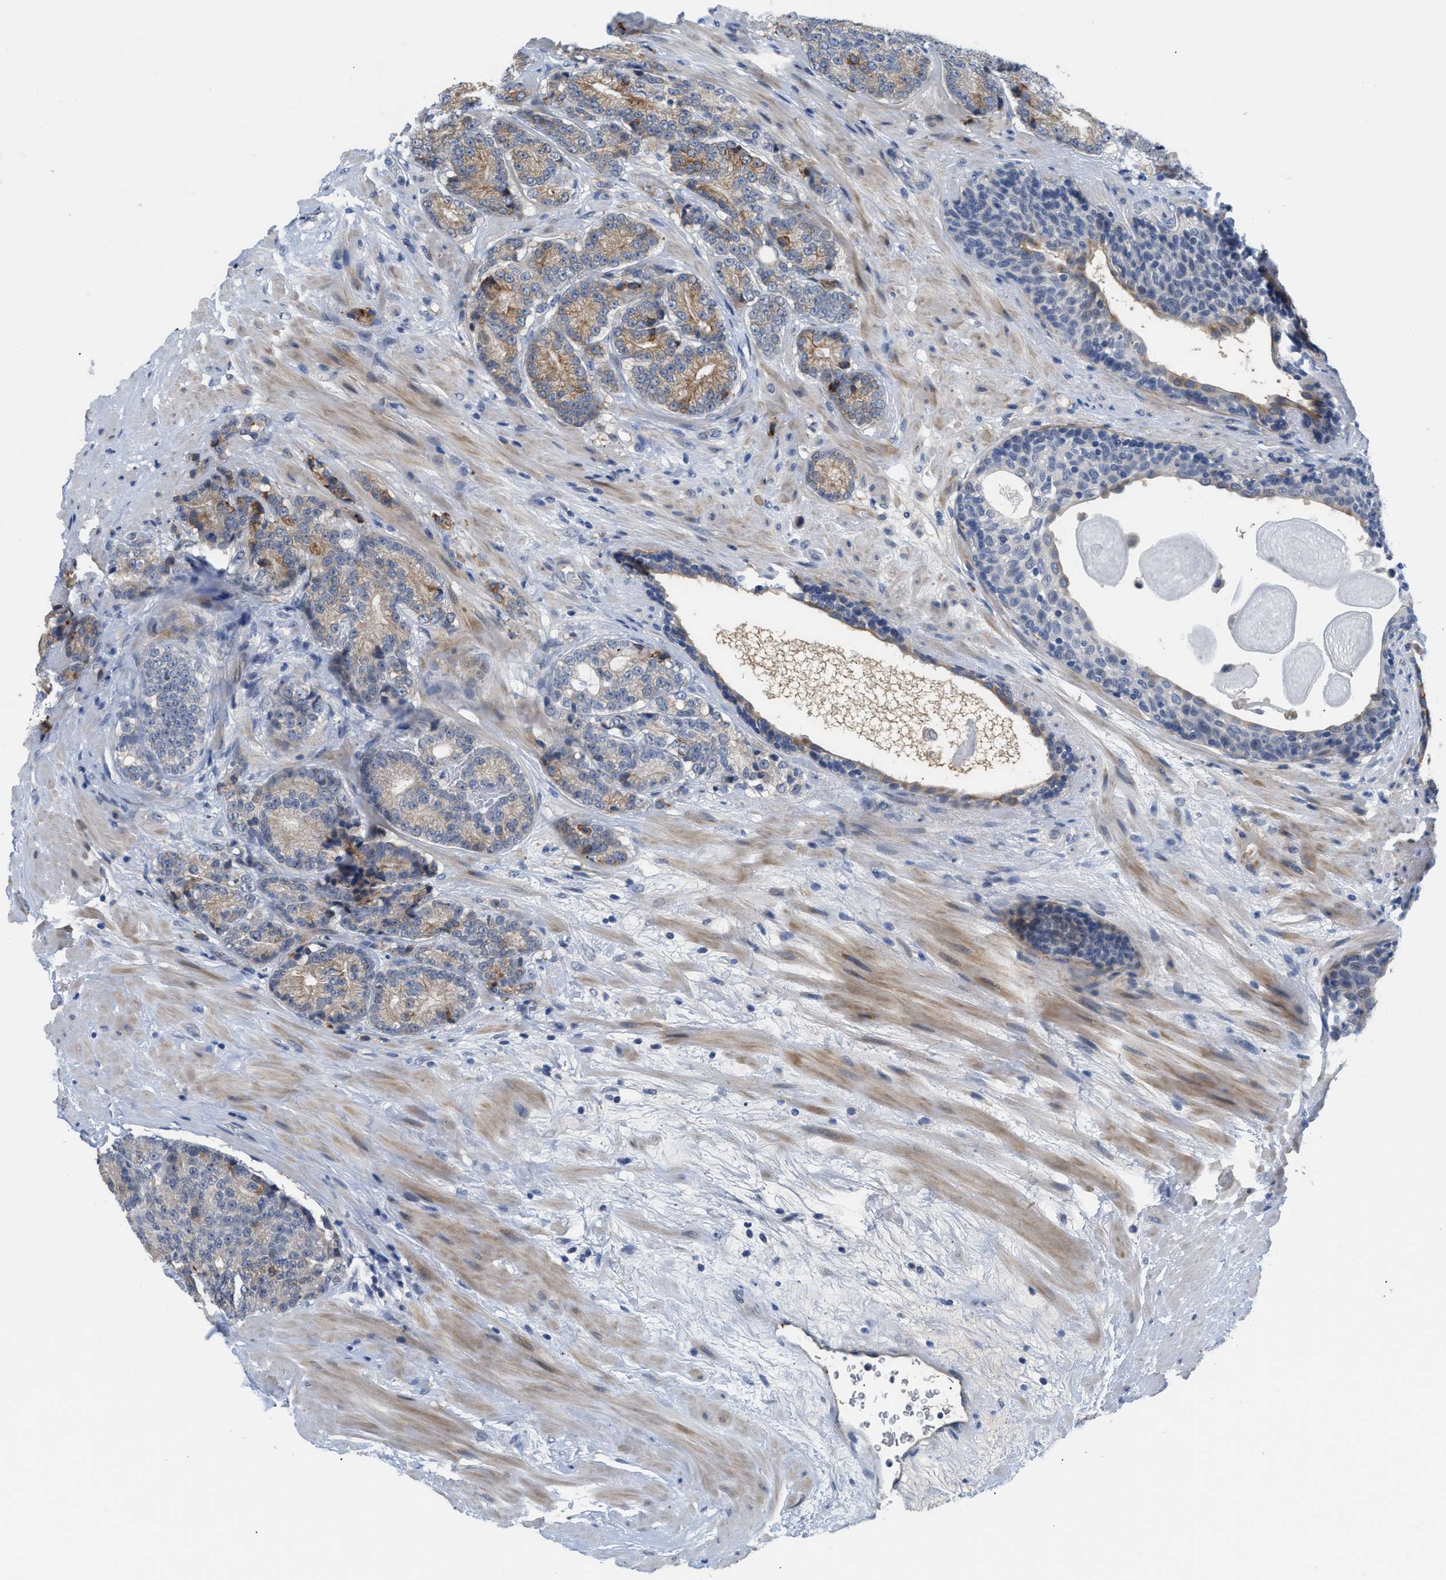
{"staining": {"intensity": "weak", "quantity": "25%-75%", "location": "cytoplasmic/membranous"}, "tissue": "prostate cancer", "cell_type": "Tumor cells", "image_type": "cancer", "snomed": [{"axis": "morphology", "description": "Adenocarcinoma, High grade"}, {"axis": "topography", "description": "Prostate"}], "caption": "The immunohistochemical stain highlights weak cytoplasmic/membranous expression in tumor cells of prostate cancer (high-grade adenocarcinoma) tissue.", "gene": "OR9K2", "patient": {"sex": "male", "age": 61}}